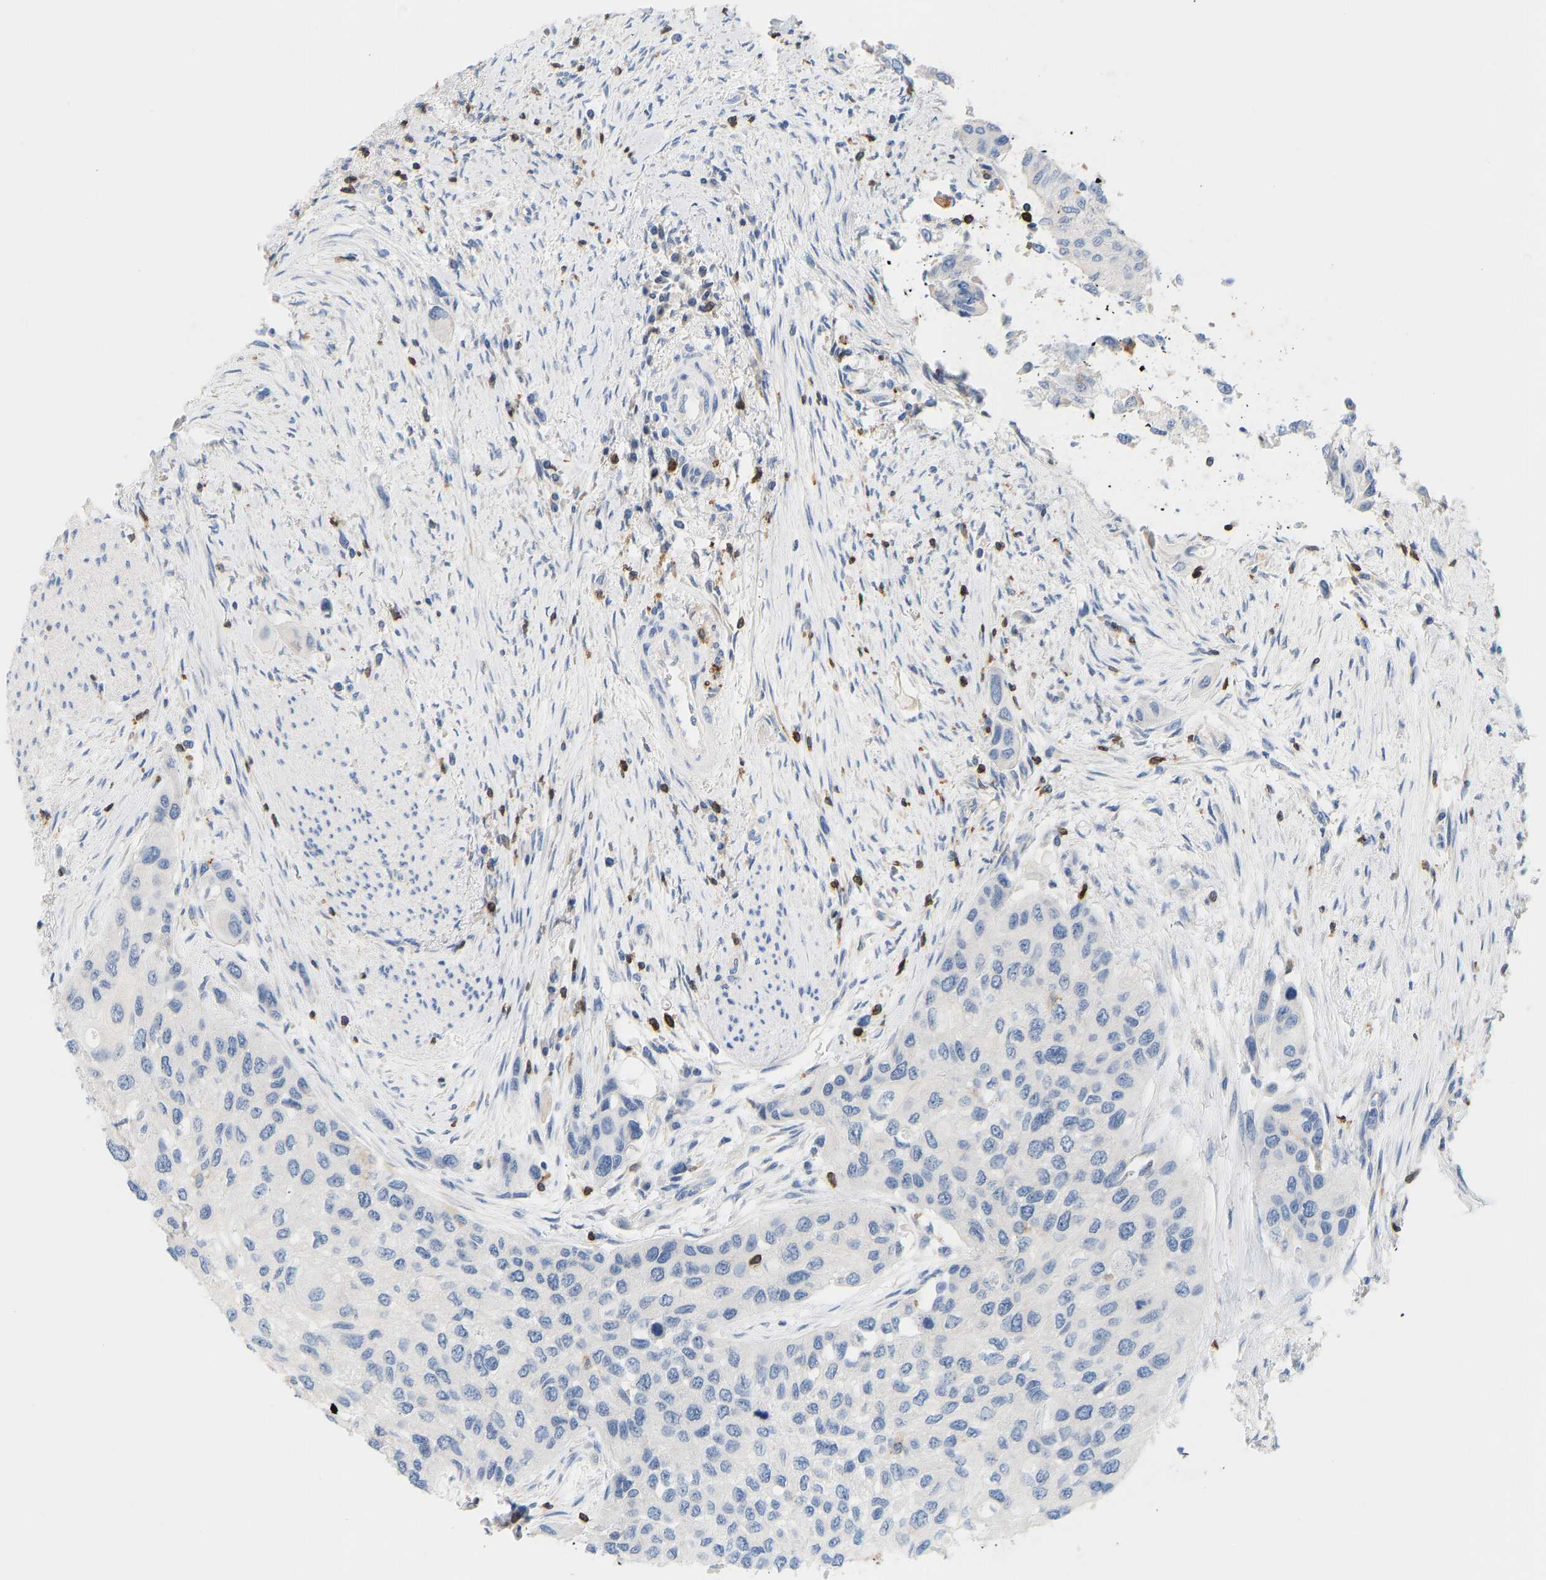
{"staining": {"intensity": "negative", "quantity": "none", "location": "none"}, "tissue": "urothelial cancer", "cell_type": "Tumor cells", "image_type": "cancer", "snomed": [{"axis": "morphology", "description": "Urothelial carcinoma, High grade"}, {"axis": "topography", "description": "Urinary bladder"}], "caption": "IHC photomicrograph of neoplastic tissue: high-grade urothelial carcinoma stained with DAB demonstrates no significant protein positivity in tumor cells.", "gene": "EVL", "patient": {"sex": "female", "age": 56}}